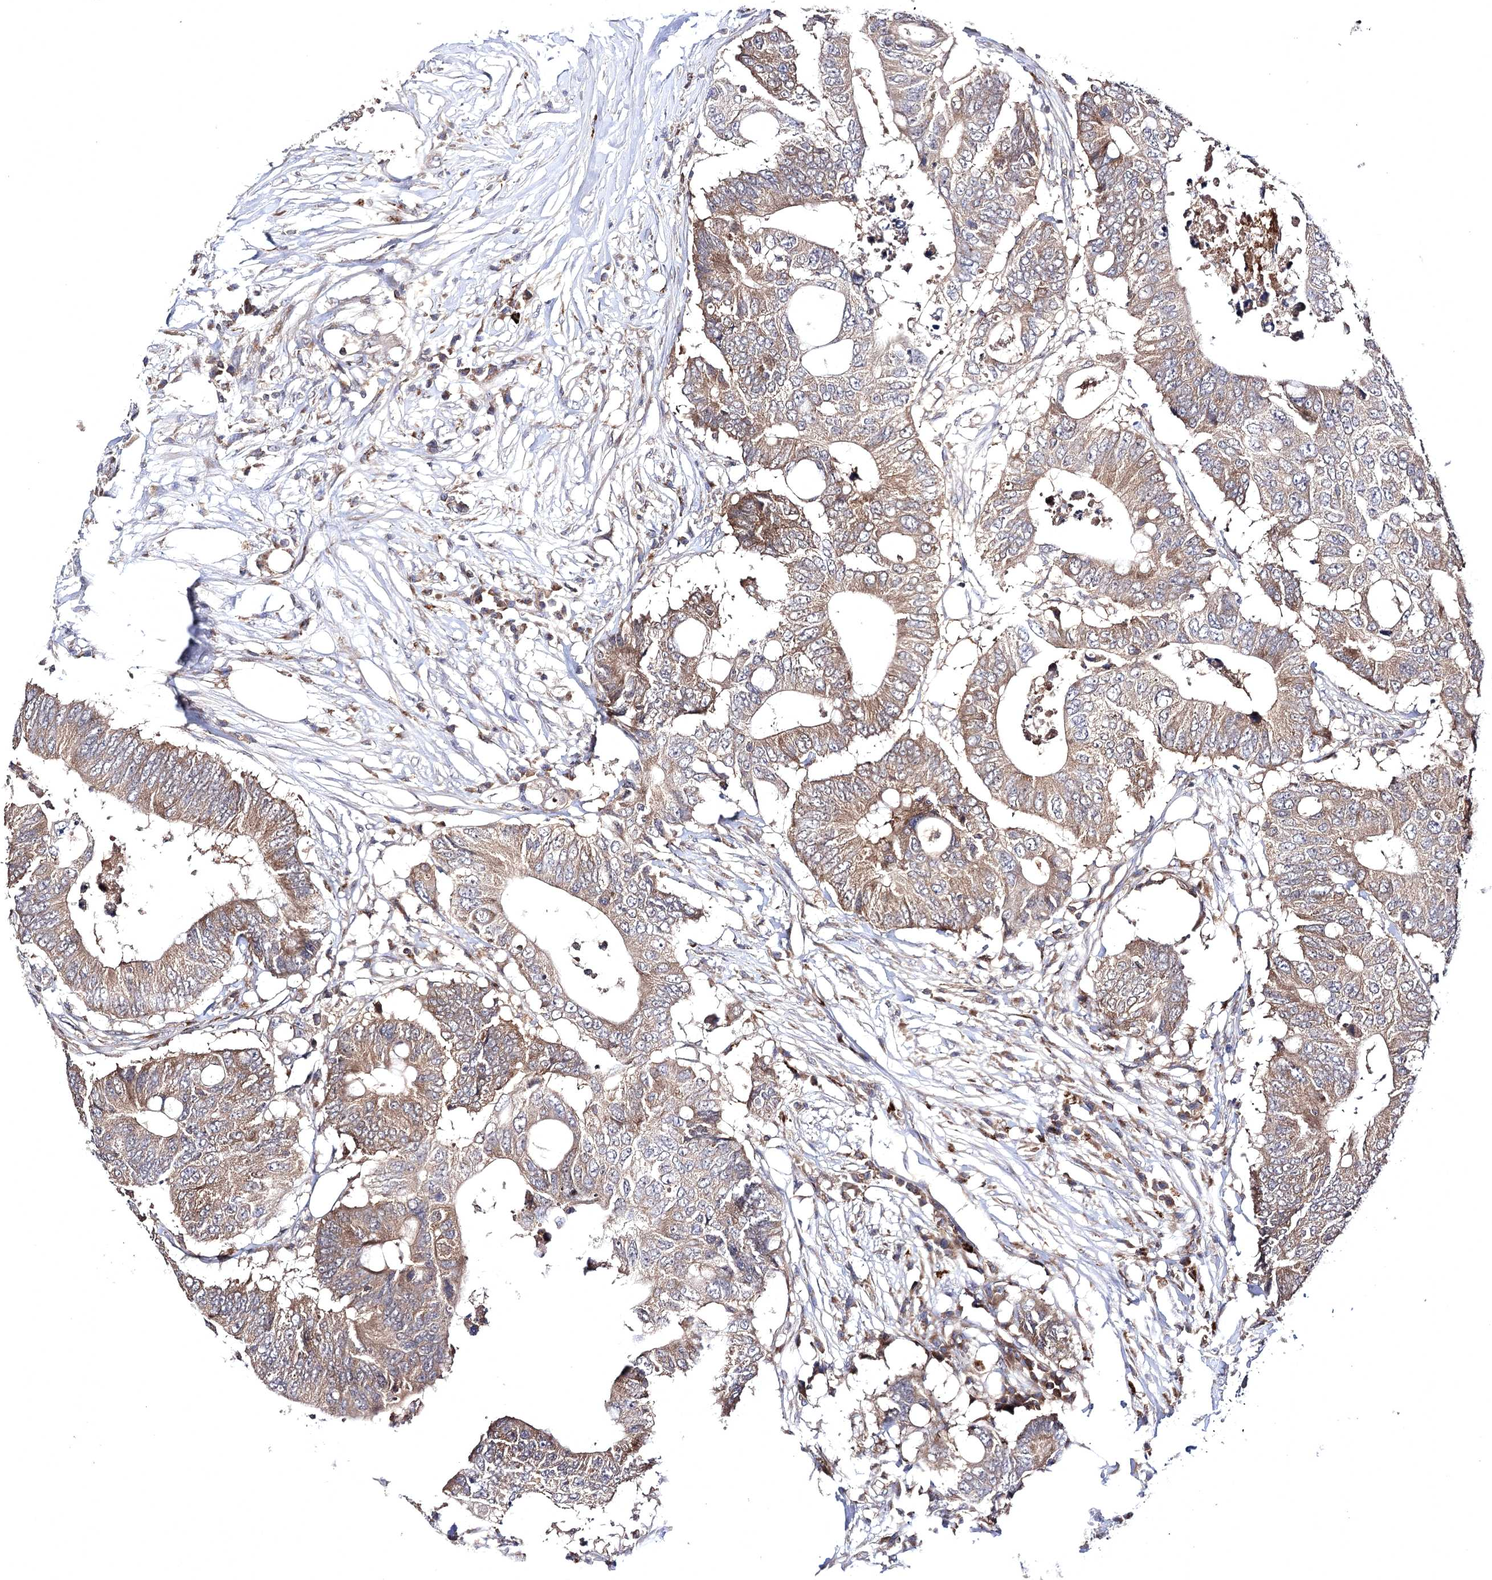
{"staining": {"intensity": "moderate", "quantity": ">75%", "location": "cytoplasmic/membranous"}, "tissue": "colorectal cancer", "cell_type": "Tumor cells", "image_type": "cancer", "snomed": [{"axis": "morphology", "description": "Adenocarcinoma, NOS"}, {"axis": "topography", "description": "Colon"}], "caption": "Tumor cells exhibit moderate cytoplasmic/membranous expression in approximately >75% of cells in colorectal cancer.", "gene": "BCR", "patient": {"sex": "male", "age": 71}}